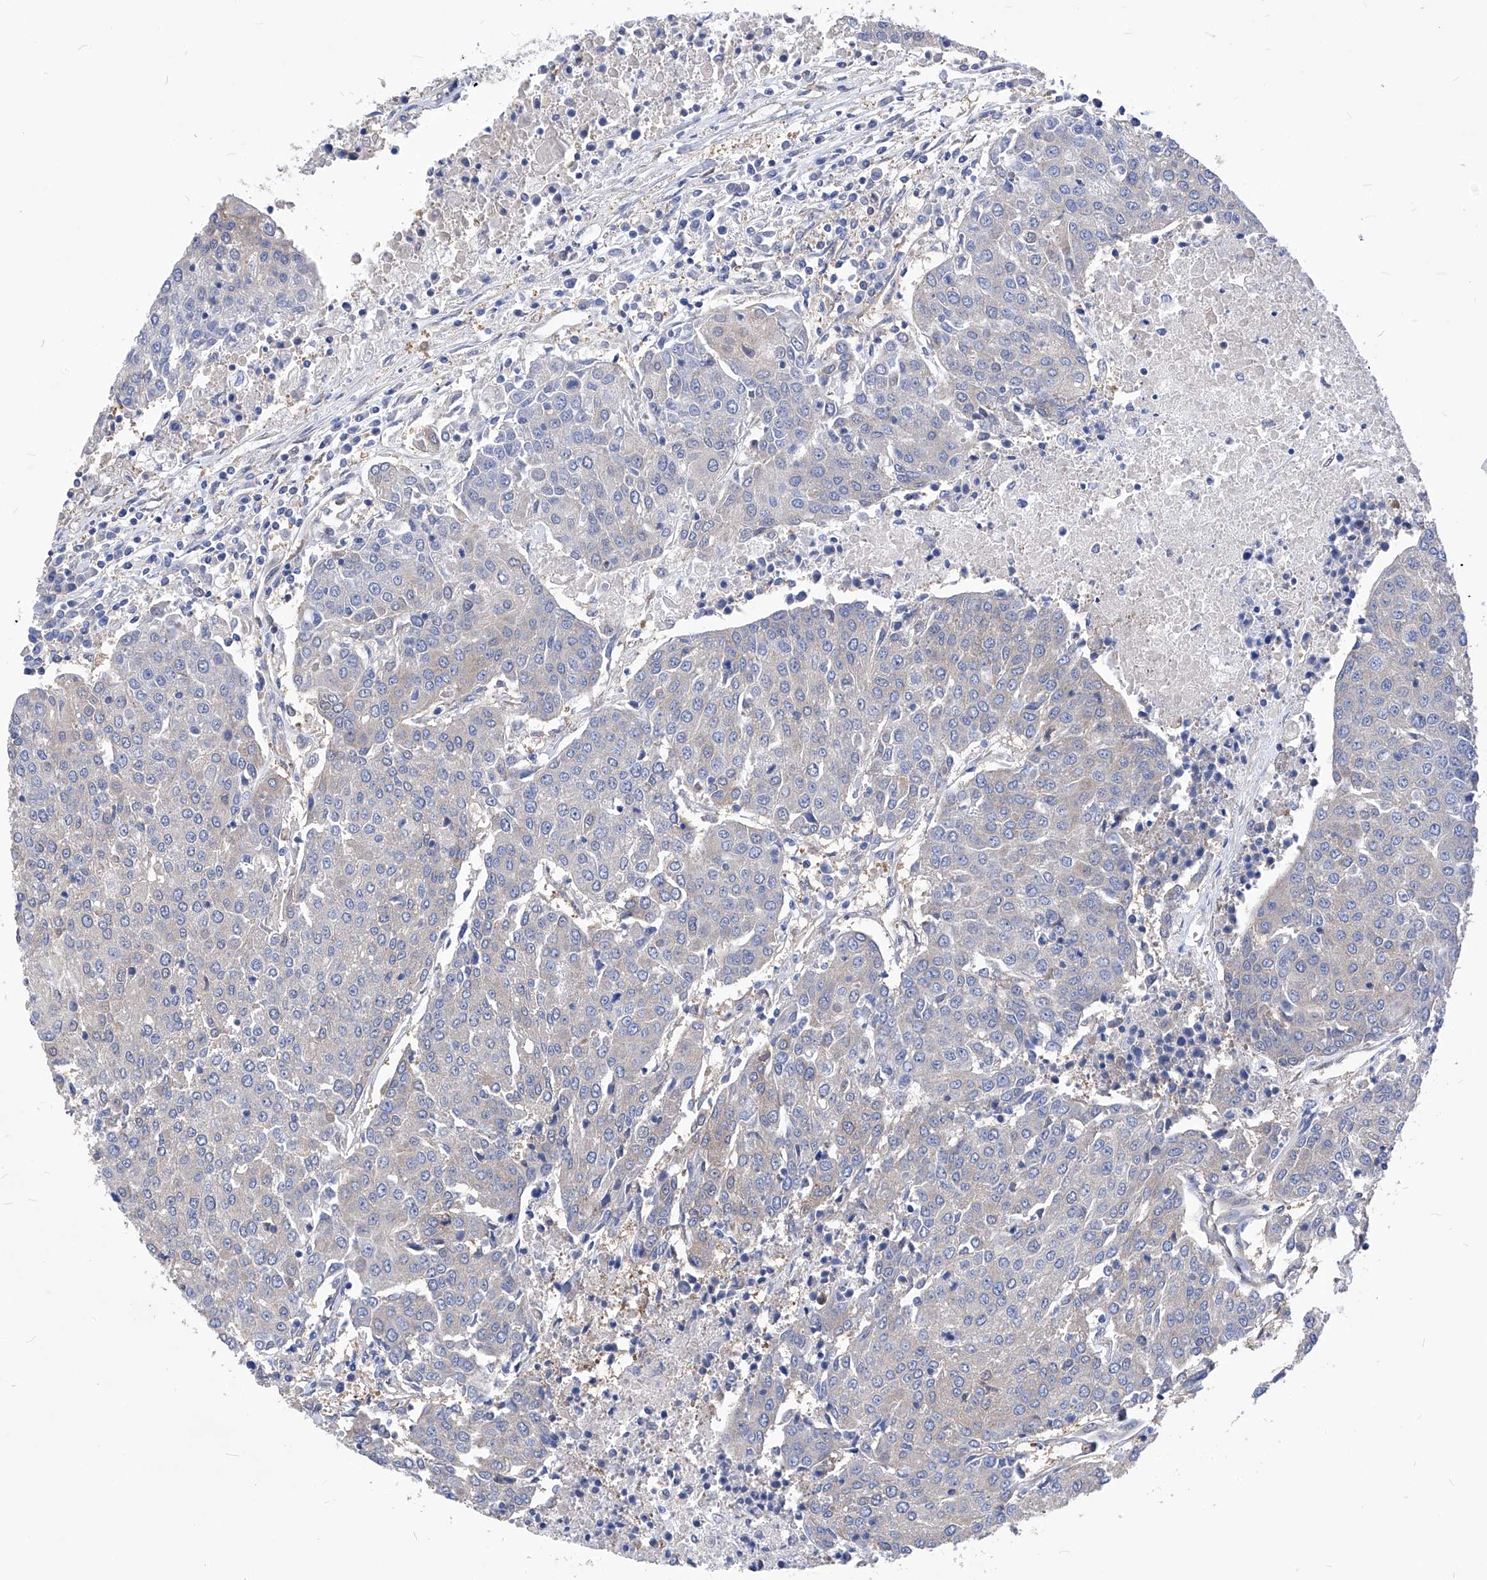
{"staining": {"intensity": "negative", "quantity": "none", "location": "none"}, "tissue": "urothelial cancer", "cell_type": "Tumor cells", "image_type": "cancer", "snomed": [{"axis": "morphology", "description": "Urothelial carcinoma, High grade"}, {"axis": "topography", "description": "Urinary bladder"}], "caption": "IHC histopathology image of urothelial carcinoma (high-grade) stained for a protein (brown), which shows no staining in tumor cells. (IHC, brightfield microscopy, high magnification).", "gene": "XPNPEP1", "patient": {"sex": "female", "age": 85}}